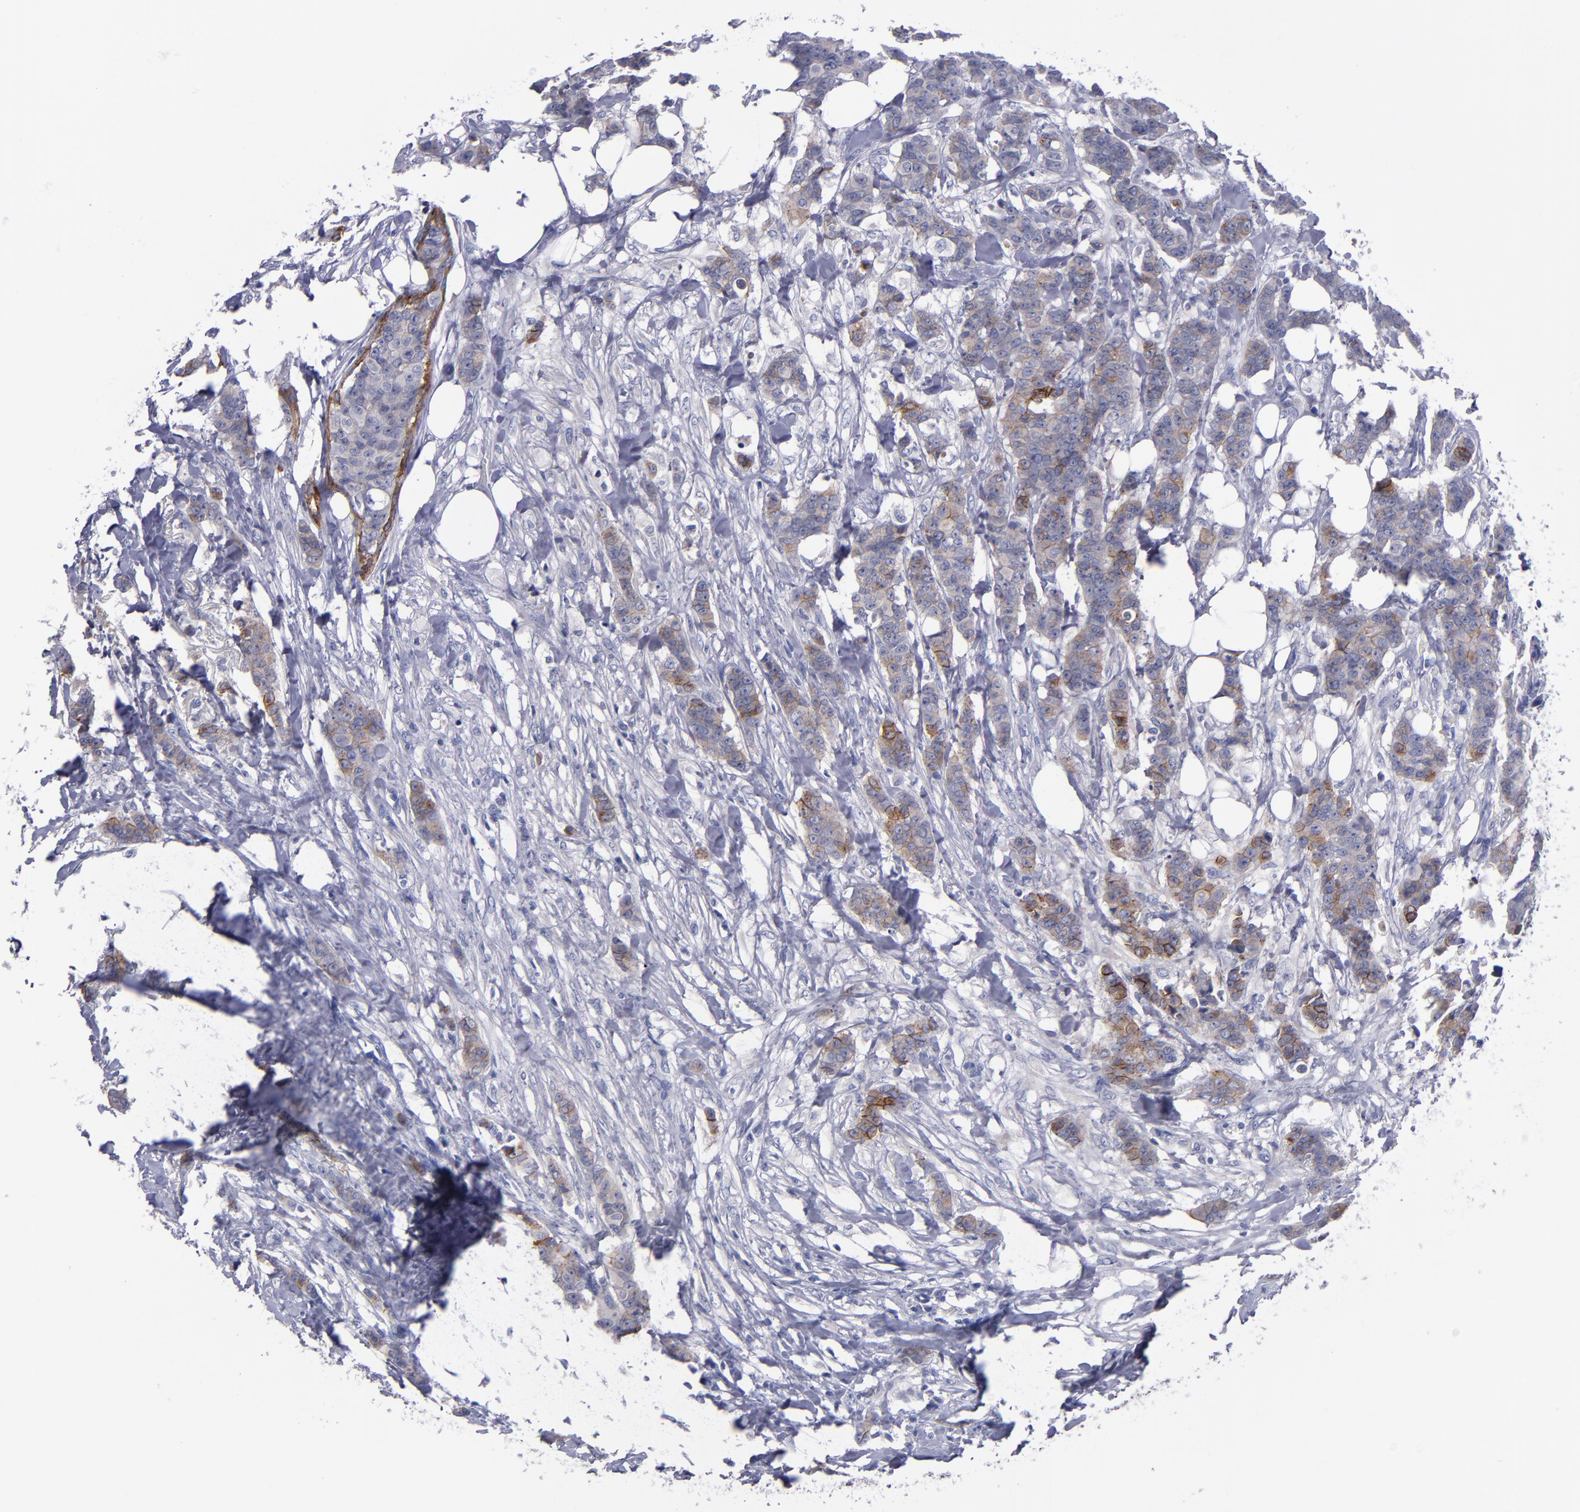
{"staining": {"intensity": "moderate", "quantity": ">75%", "location": "cytoplasmic/membranous"}, "tissue": "breast cancer", "cell_type": "Tumor cells", "image_type": "cancer", "snomed": [{"axis": "morphology", "description": "Duct carcinoma"}, {"axis": "topography", "description": "Breast"}], "caption": "This micrograph exhibits immunohistochemistry staining of human infiltrating ductal carcinoma (breast), with medium moderate cytoplasmic/membranous expression in approximately >75% of tumor cells.", "gene": "CDH3", "patient": {"sex": "female", "age": 40}}